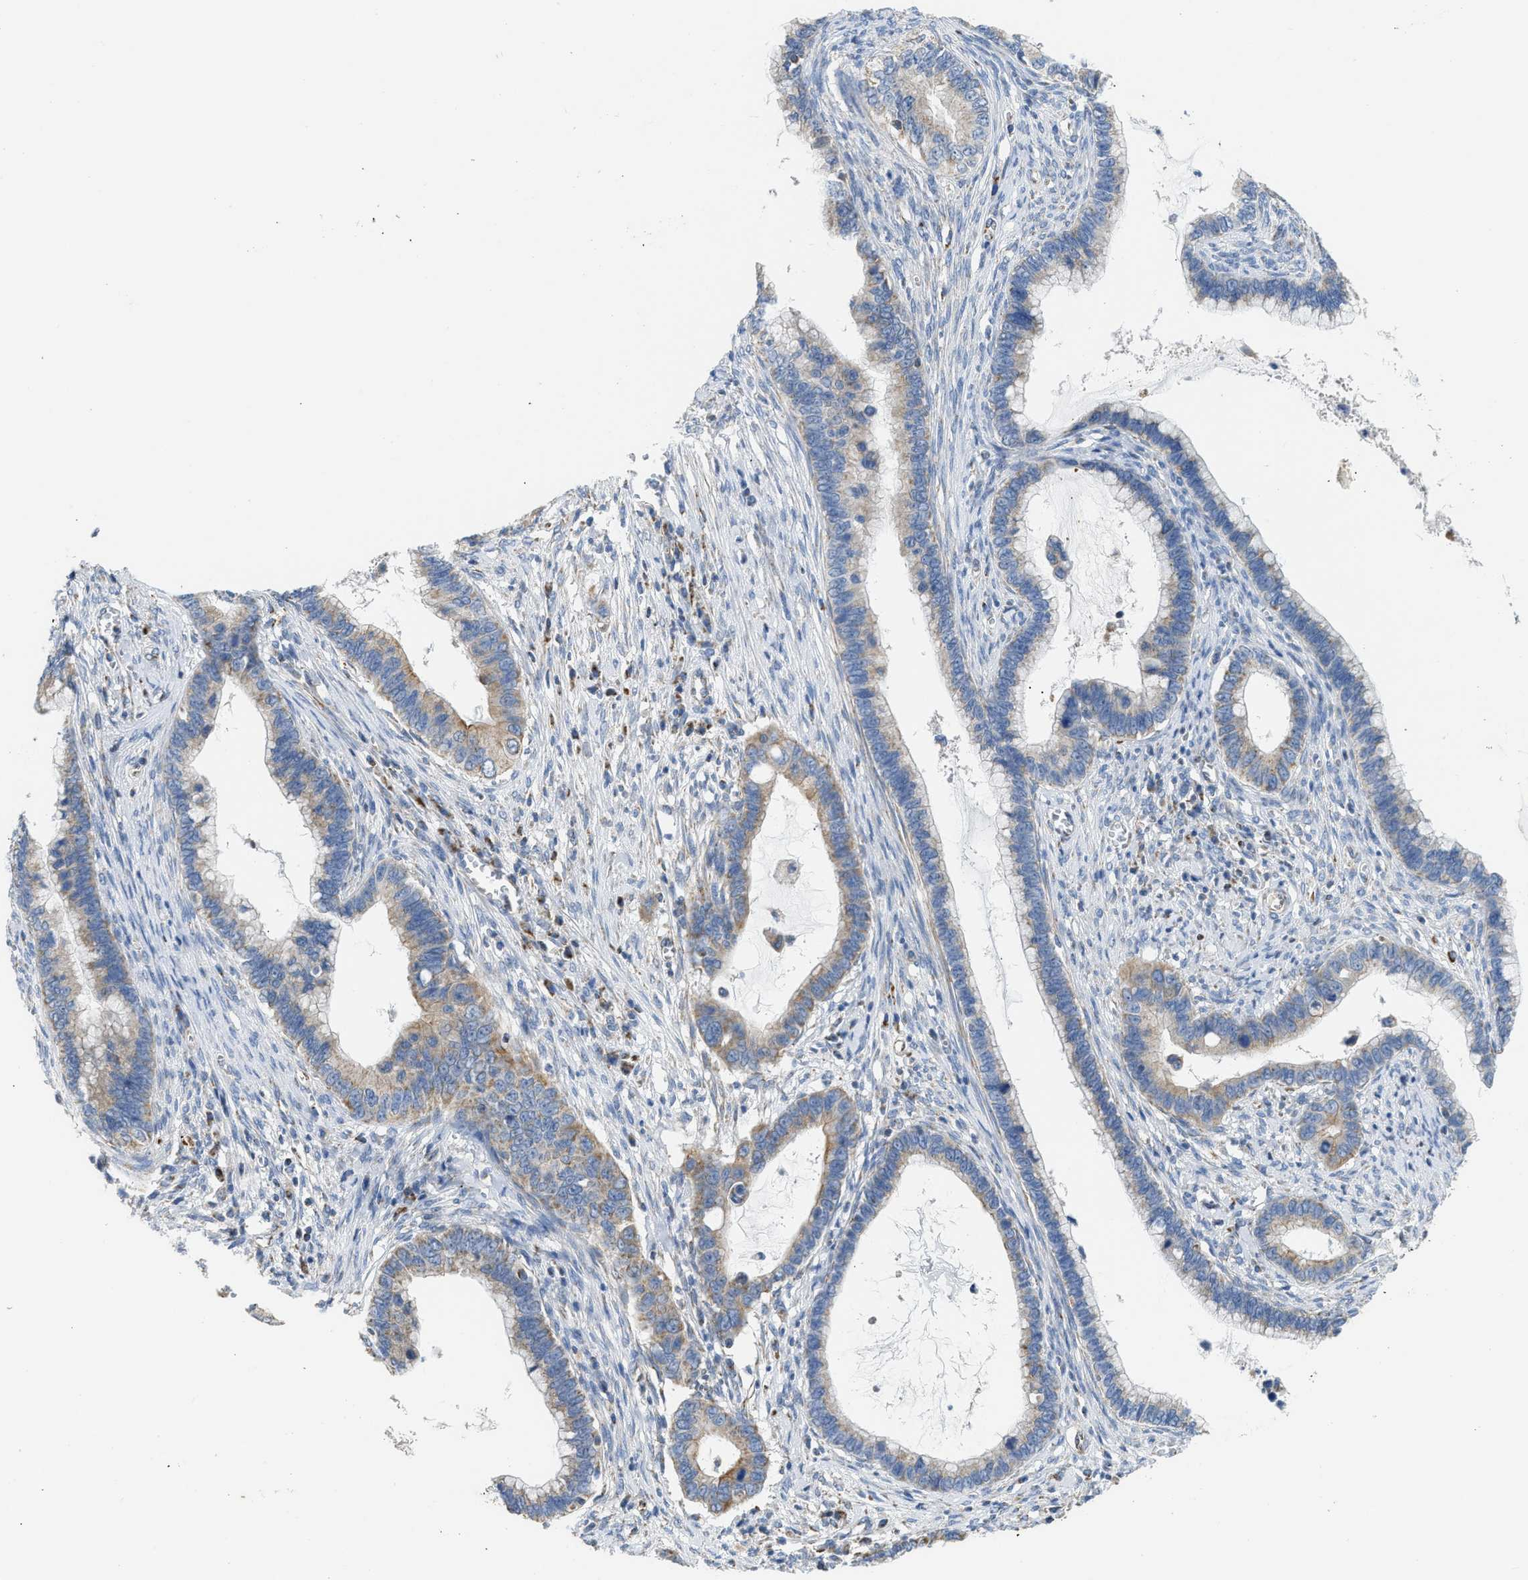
{"staining": {"intensity": "moderate", "quantity": "25%-75%", "location": "cytoplasmic/membranous"}, "tissue": "cervical cancer", "cell_type": "Tumor cells", "image_type": "cancer", "snomed": [{"axis": "morphology", "description": "Adenocarcinoma, NOS"}, {"axis": "topography", "description": "Cervix"}], "caption": "Human cervical cancer stained for a protein (brown) shows moderate cytoplasmic/membranous positive staining in about 25%-75% of tumor cells.", "gene": "GOT2", "patient": {"sex": "female", "age": 44}}